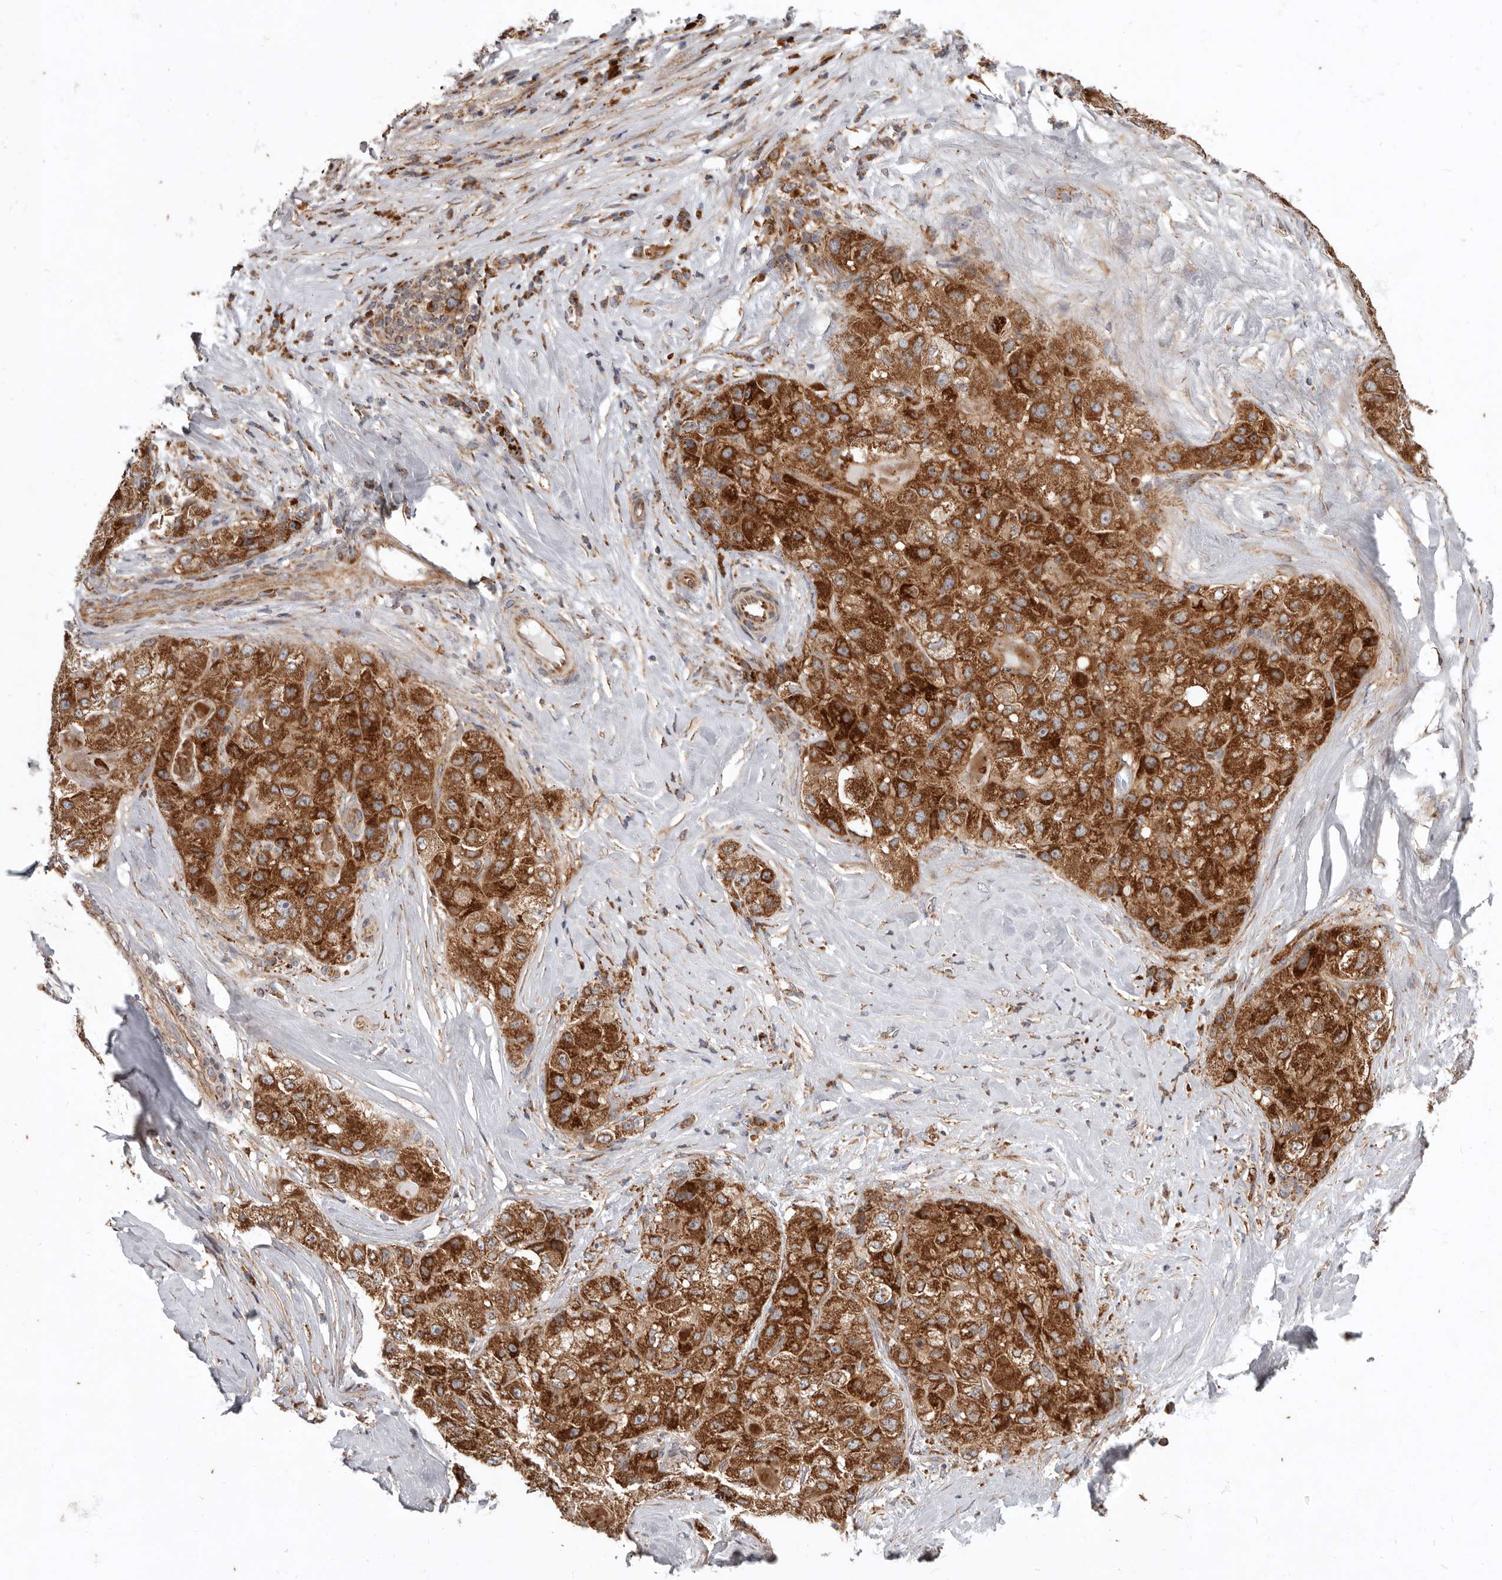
{"staining": {"intensity": "strong", "quantity": ">75%", "location": "cytoplasmic/membranous"}, "tissue": "liver cancer", "cell_type": "Tumor cells", "image_type": "cancer", "snomed": [{"axis": "morphology", "description": "Carcinoma, Hepatocellular, NOS"}, {"axis": "topography", "description": "Liver"}], "caption": "Strong cytoplasmic/membranous staining for a protein is identified in approximately >75% of tumor cells of liver cancer (hepatocellular carcinoma) using immunohistochemistry (IHC).", "gene": "MRPS10", "patient": {"sex": "male", "age": 80}}